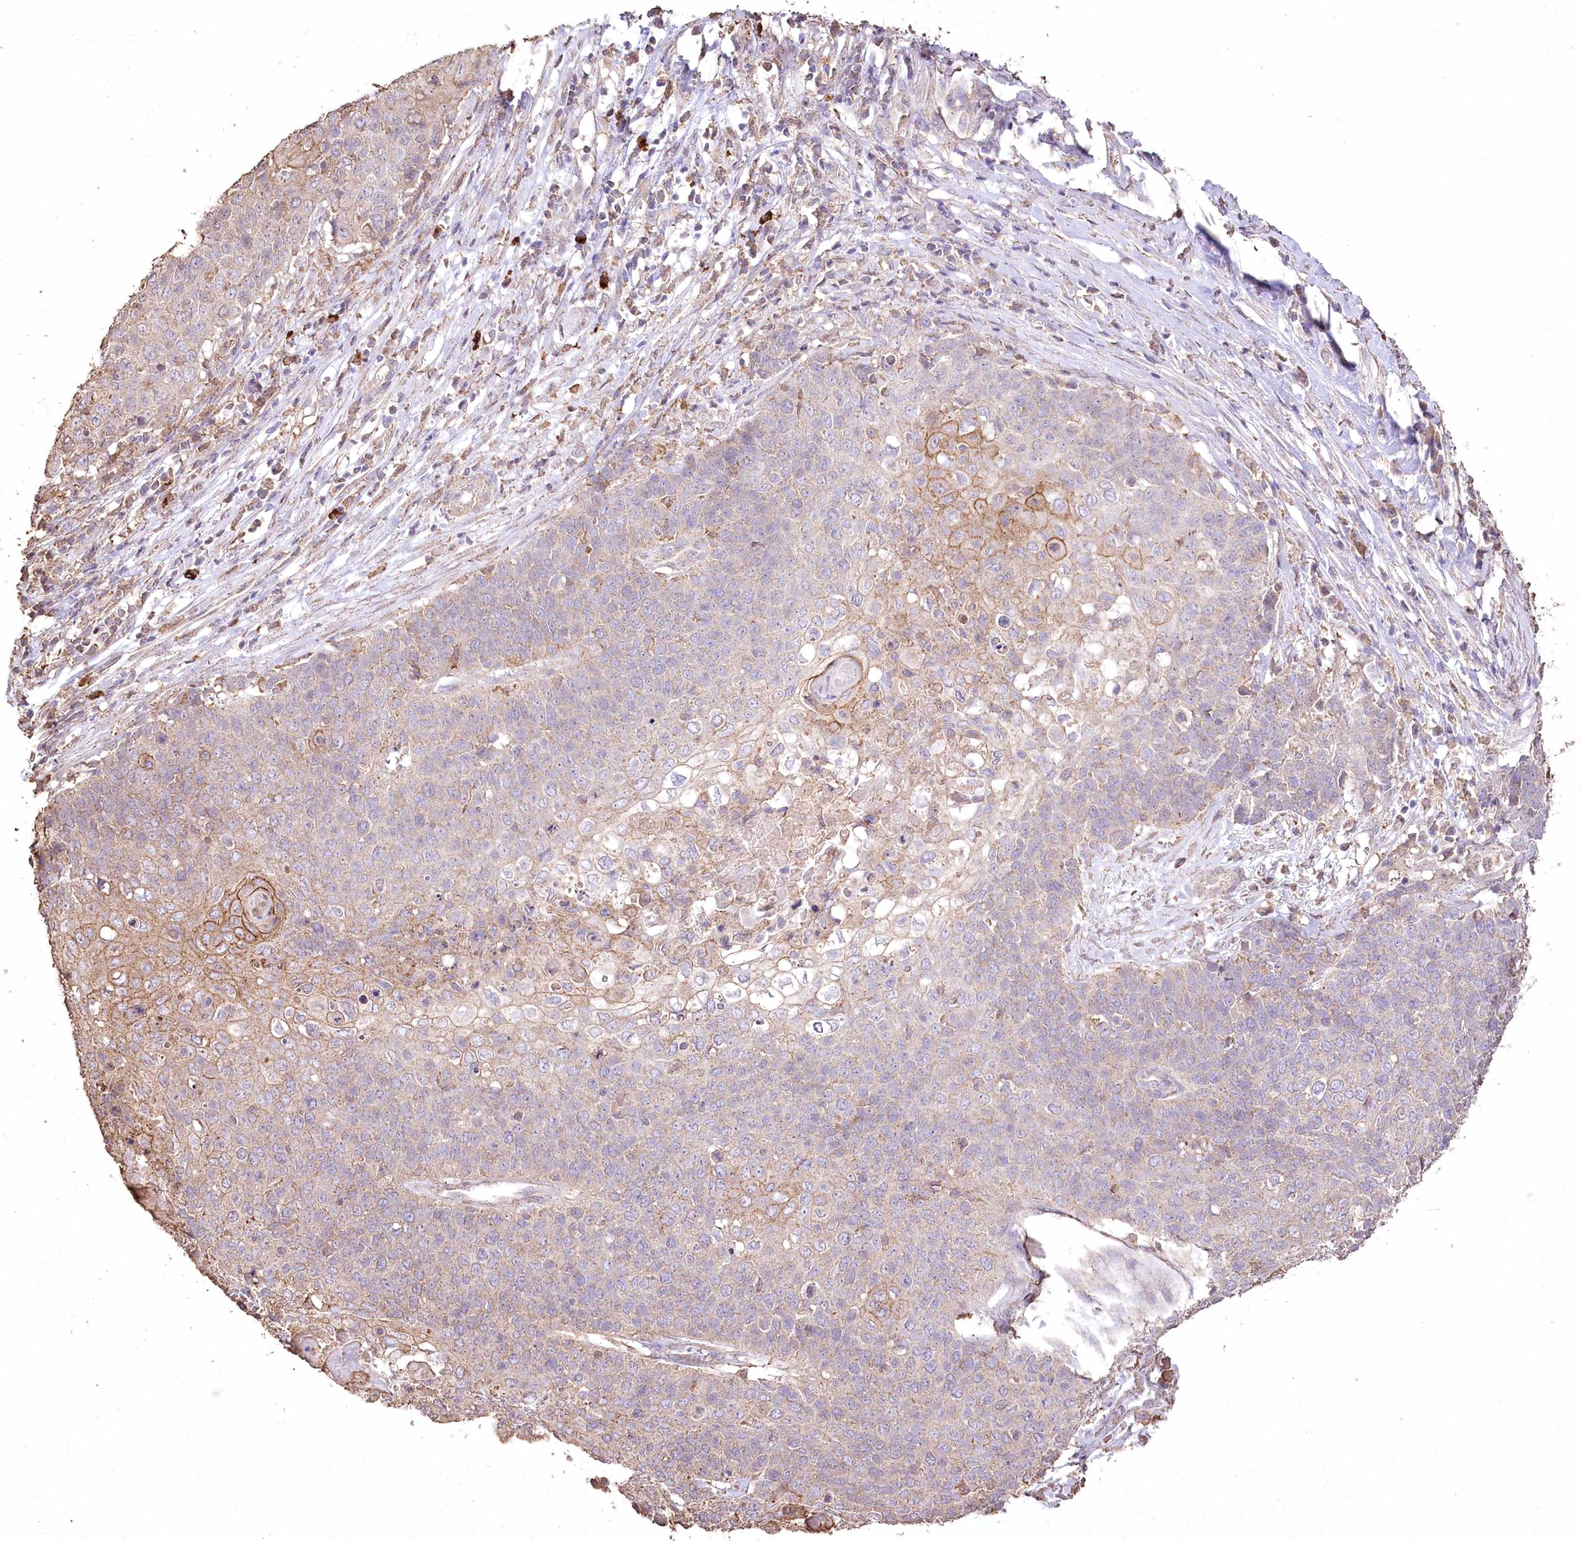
{"staining": {"intensity": "moderate", "quantity": "25%-75%", "location": "cytoplasmic/membranous"}, "tissue": "cervical cancer", "cell_type": "Tumor cells", "image_type": "cancer", "snomed": [{"axis": "morphology", "description": "Squamous cell carcinoma, NOS"}, {"axis": "topography", "description": "Cervix"}], "caption": "Cervical cancer (squamous cell carcinoma) tissue demonstrates moderate cytoplasmic/membranous expression in approximately 25%-75% of tumor cells, visualized by immunohistochemistry. The staining is performed using DAB (3,3'-diaminobenzidine) brown chromogen to label protein expression. The nuclei are counter-stained blue using hematoxylin.", "gene": "IREB2", "patient": {"sex": "female", "age": 39}}